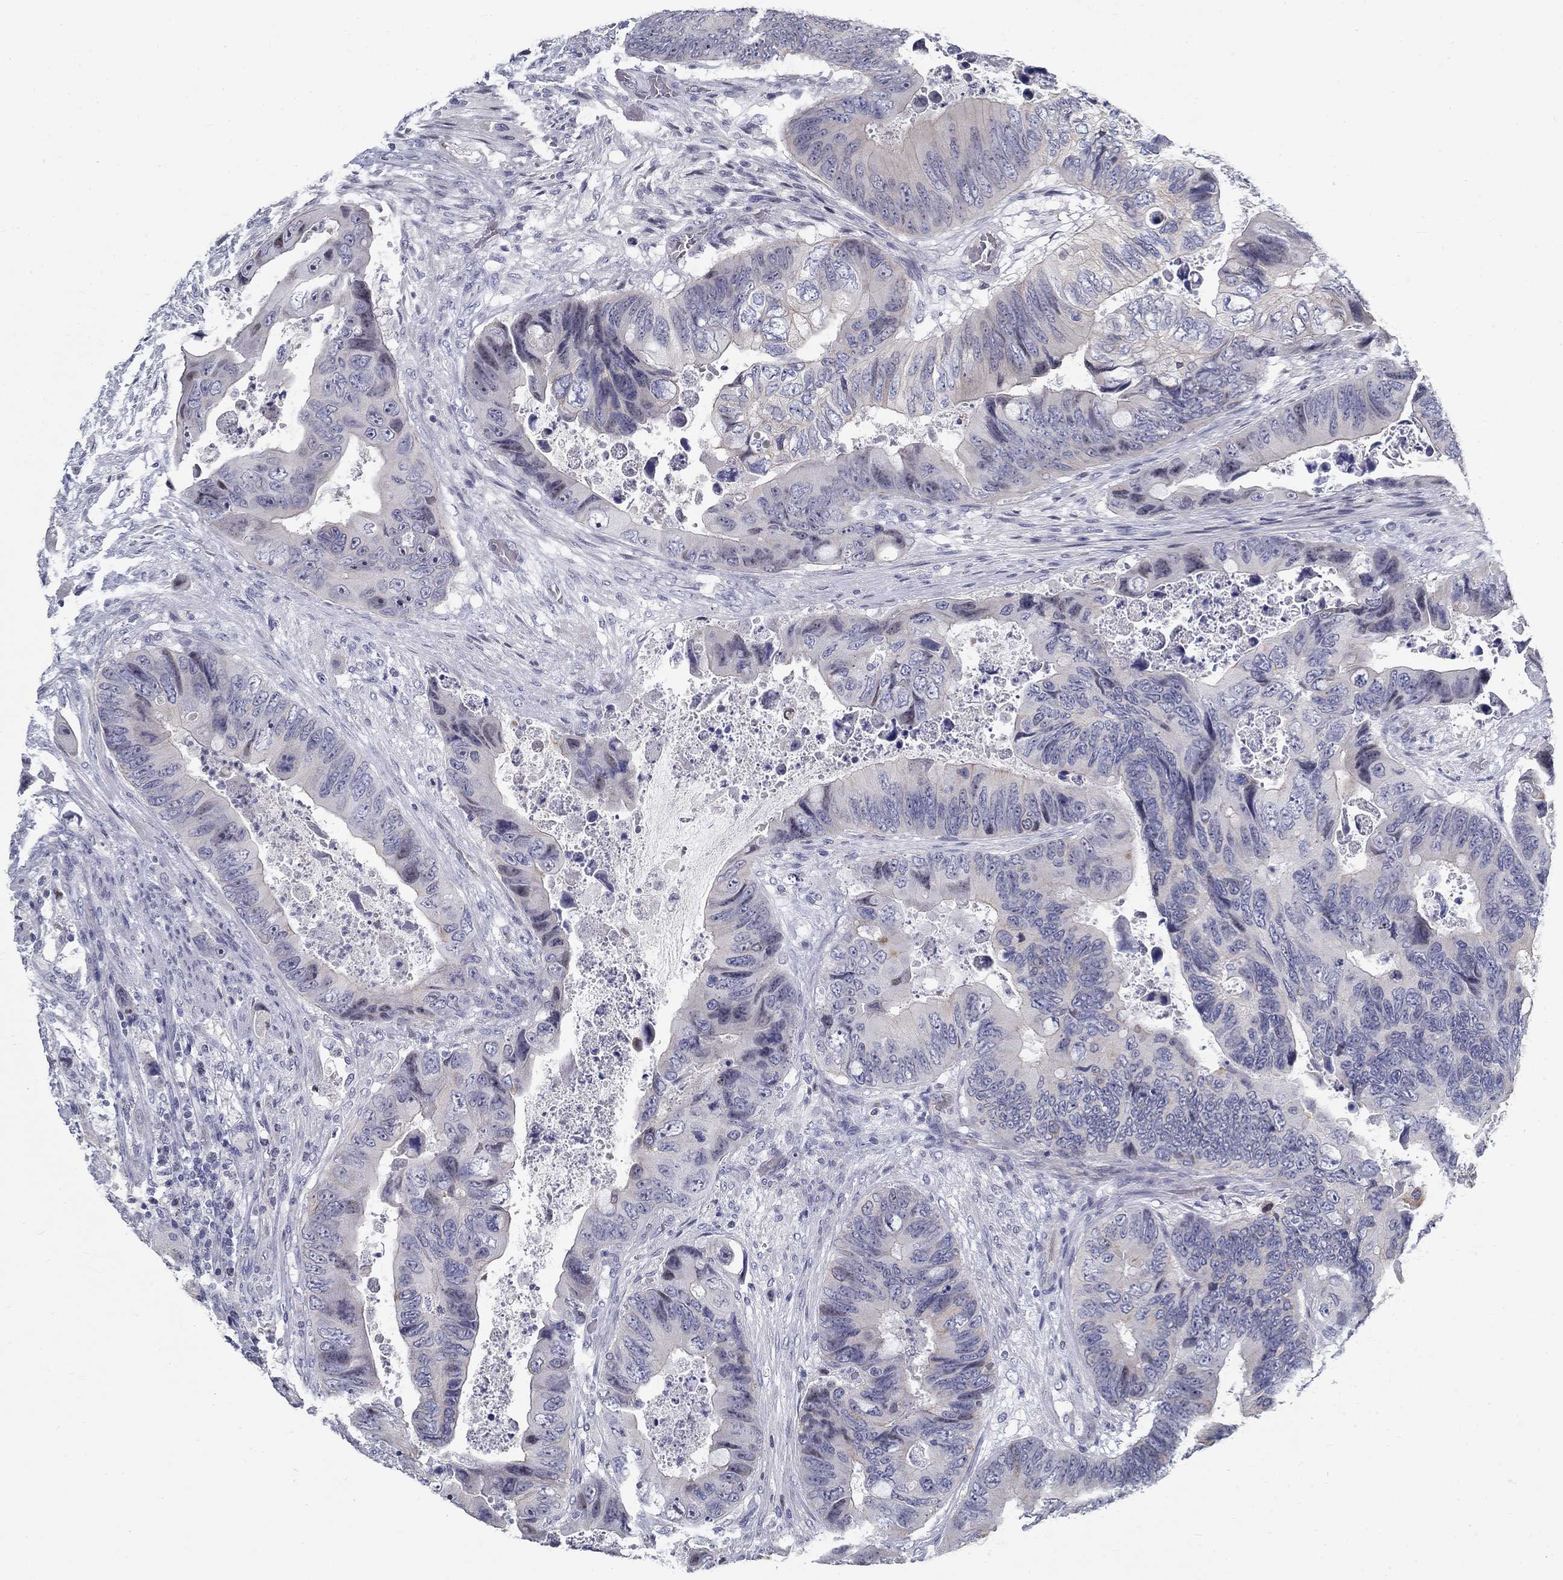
{"staining": {"intensity": "negative", "quantity": "none", "location": "none"}, "tissue": "colorectal cancer", "cell_type": "Tumor cells", "image_type": "cancer", "snomed": [{"axis": "morphology", "description": "Adenocarcinoma, NOS"}, {"axis": "topography", "description": "Rectum"}], "caption": "This is an IHC micrograph of colorectal cancer. There is no positivity in tumor cells.", "gene": "GUCA1A", "patient": {"sex": "male", "age": 63}}